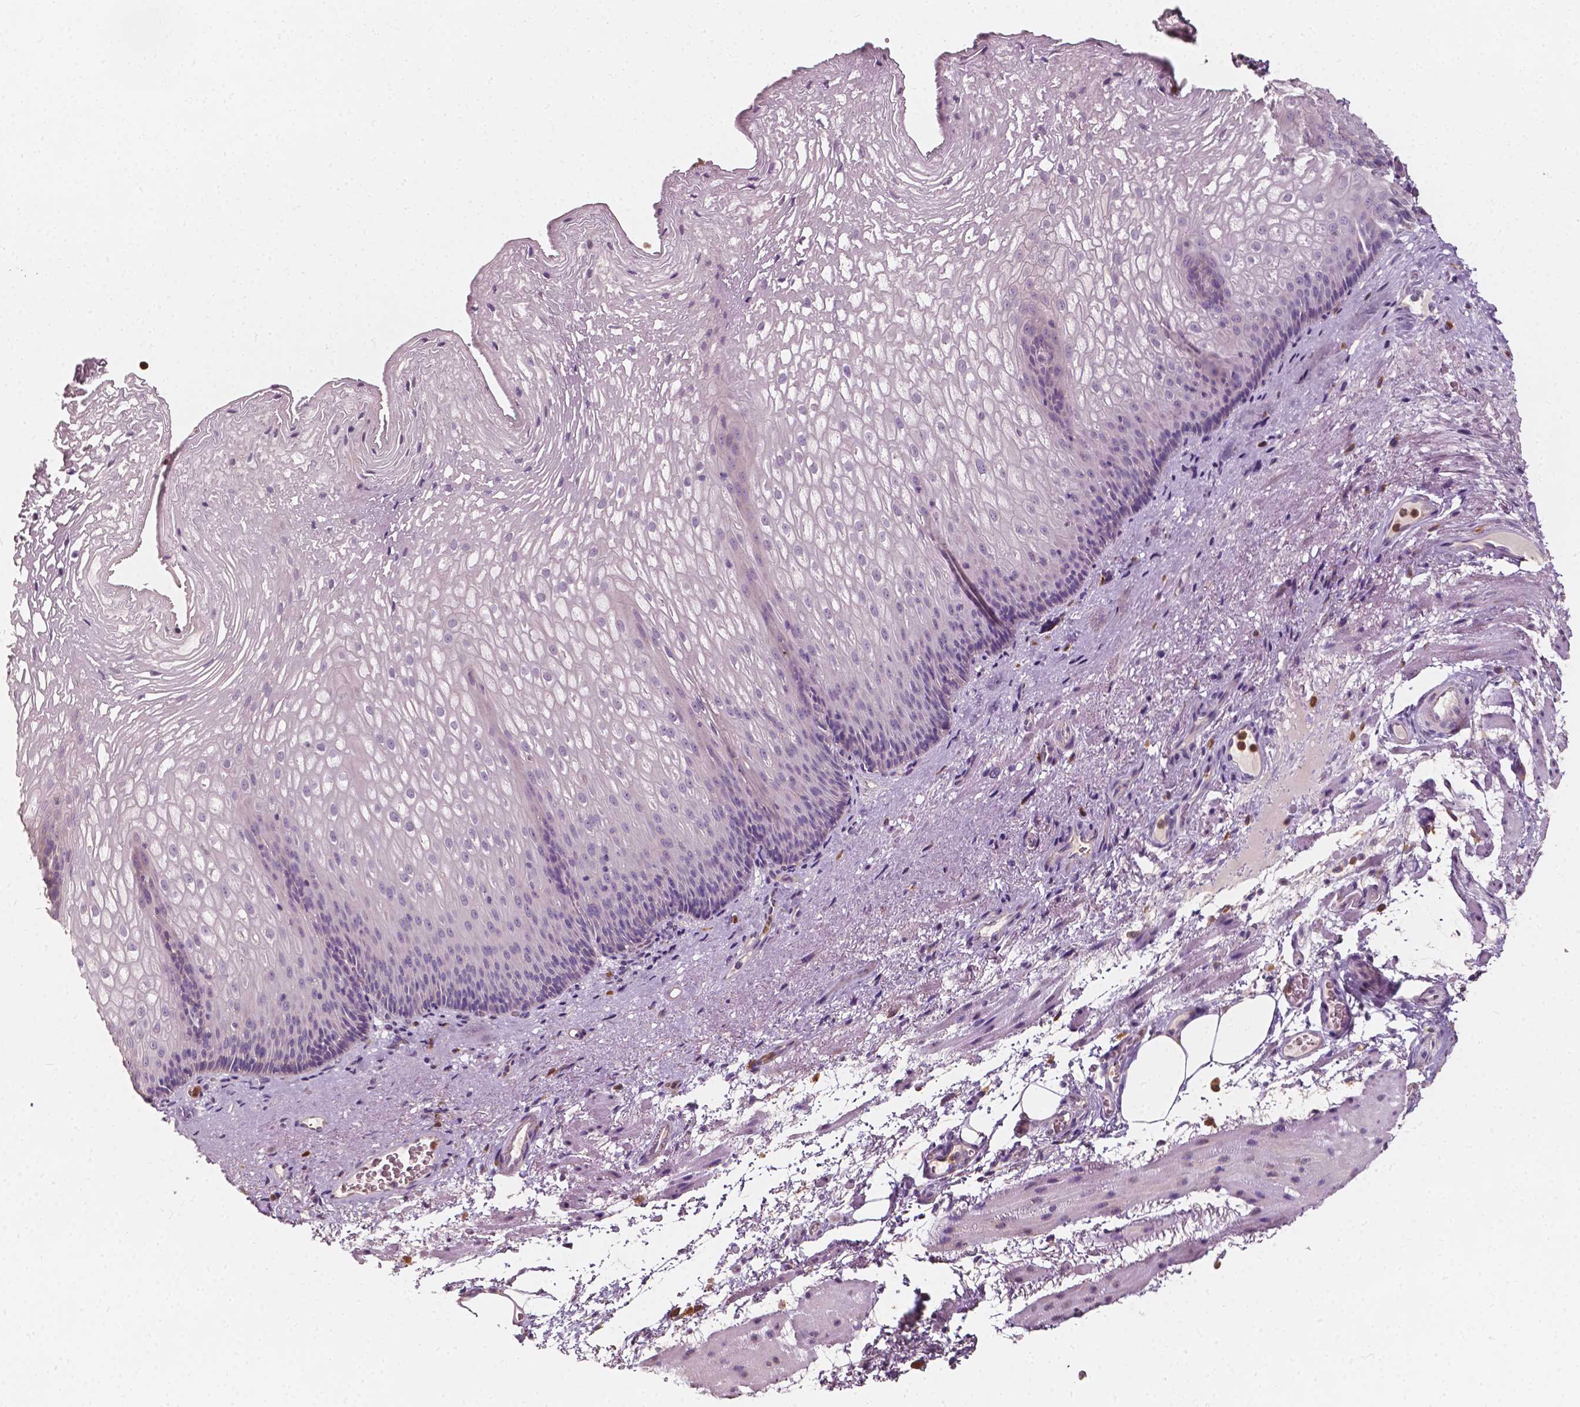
{"staining": {"intensity": "negative", "quantity": "none", "location": "none"}, "tissue": "esophagus", "cell_type": "Squamous epithelial cells", "image_type": "normal", "snomed": [{"axis": "morphology", "description": "Normal tissue, NOS"}, {"axis": "topography", "description": "Esophagus"}], "caption": "Benign esophagus was stained to show a protein in brown. There is no significant staining in squamous epithelial cells.", "gene": "NPC1L1", "patient": {"sex": "male", "age": 76}}